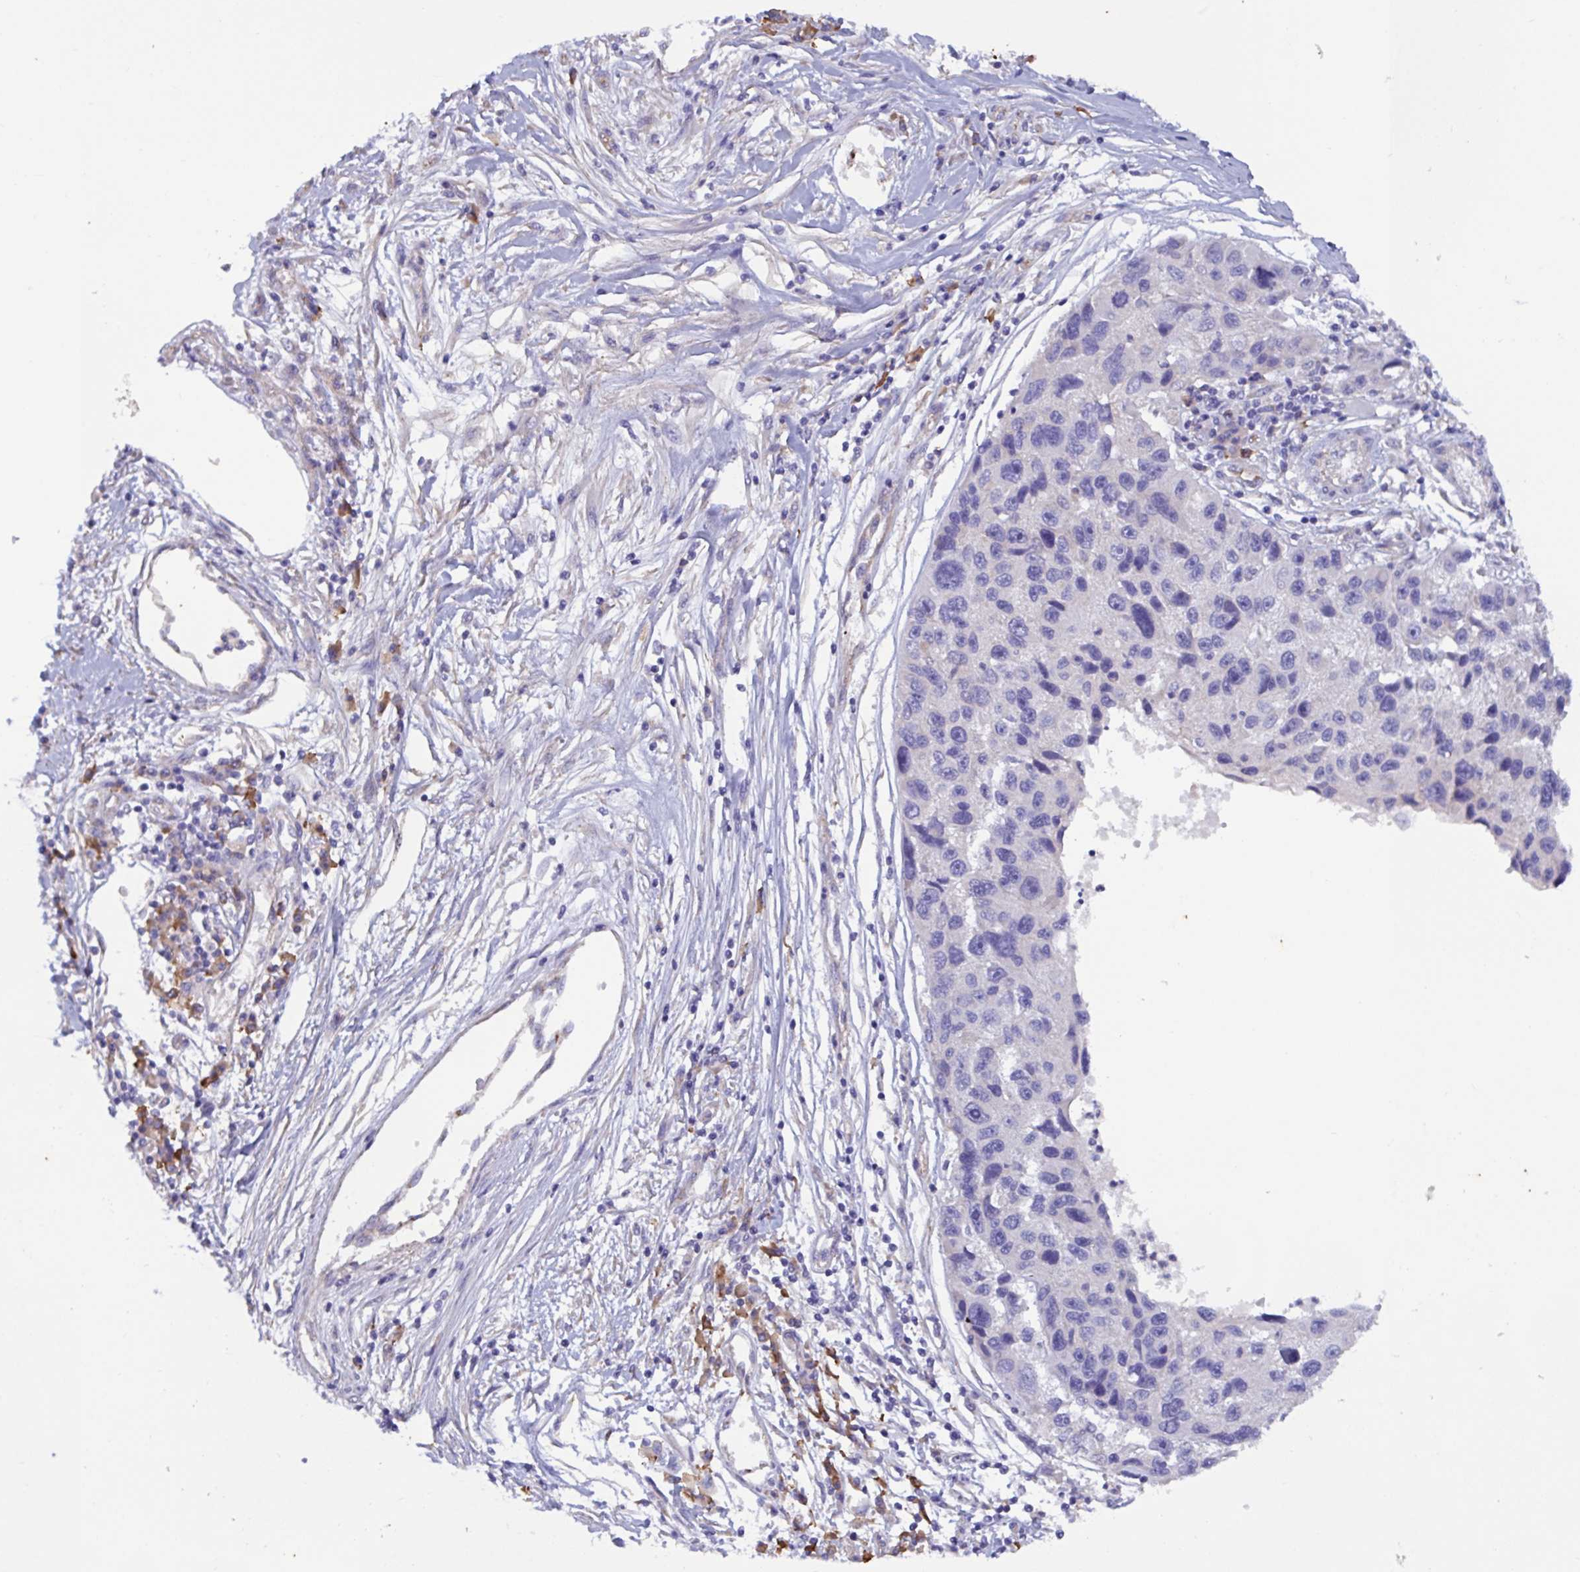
{"staining": {"intensity": "negative", "quantity": "none", "location": "none"}, "tissue": "melanoma", "cell_type": "Tumor cells", "image_type": "cancer", "snomed": [{"axis": "morphology", "description": "Malignant melanoma, NOS"}, {"axis": "topography", "description": "Skin"}], "caption": "This is an IHC image of melanoma. There is no staining in tumor cells.", "gene": "SLC66A1", "patient": {"sex": "male", "age": 53}}